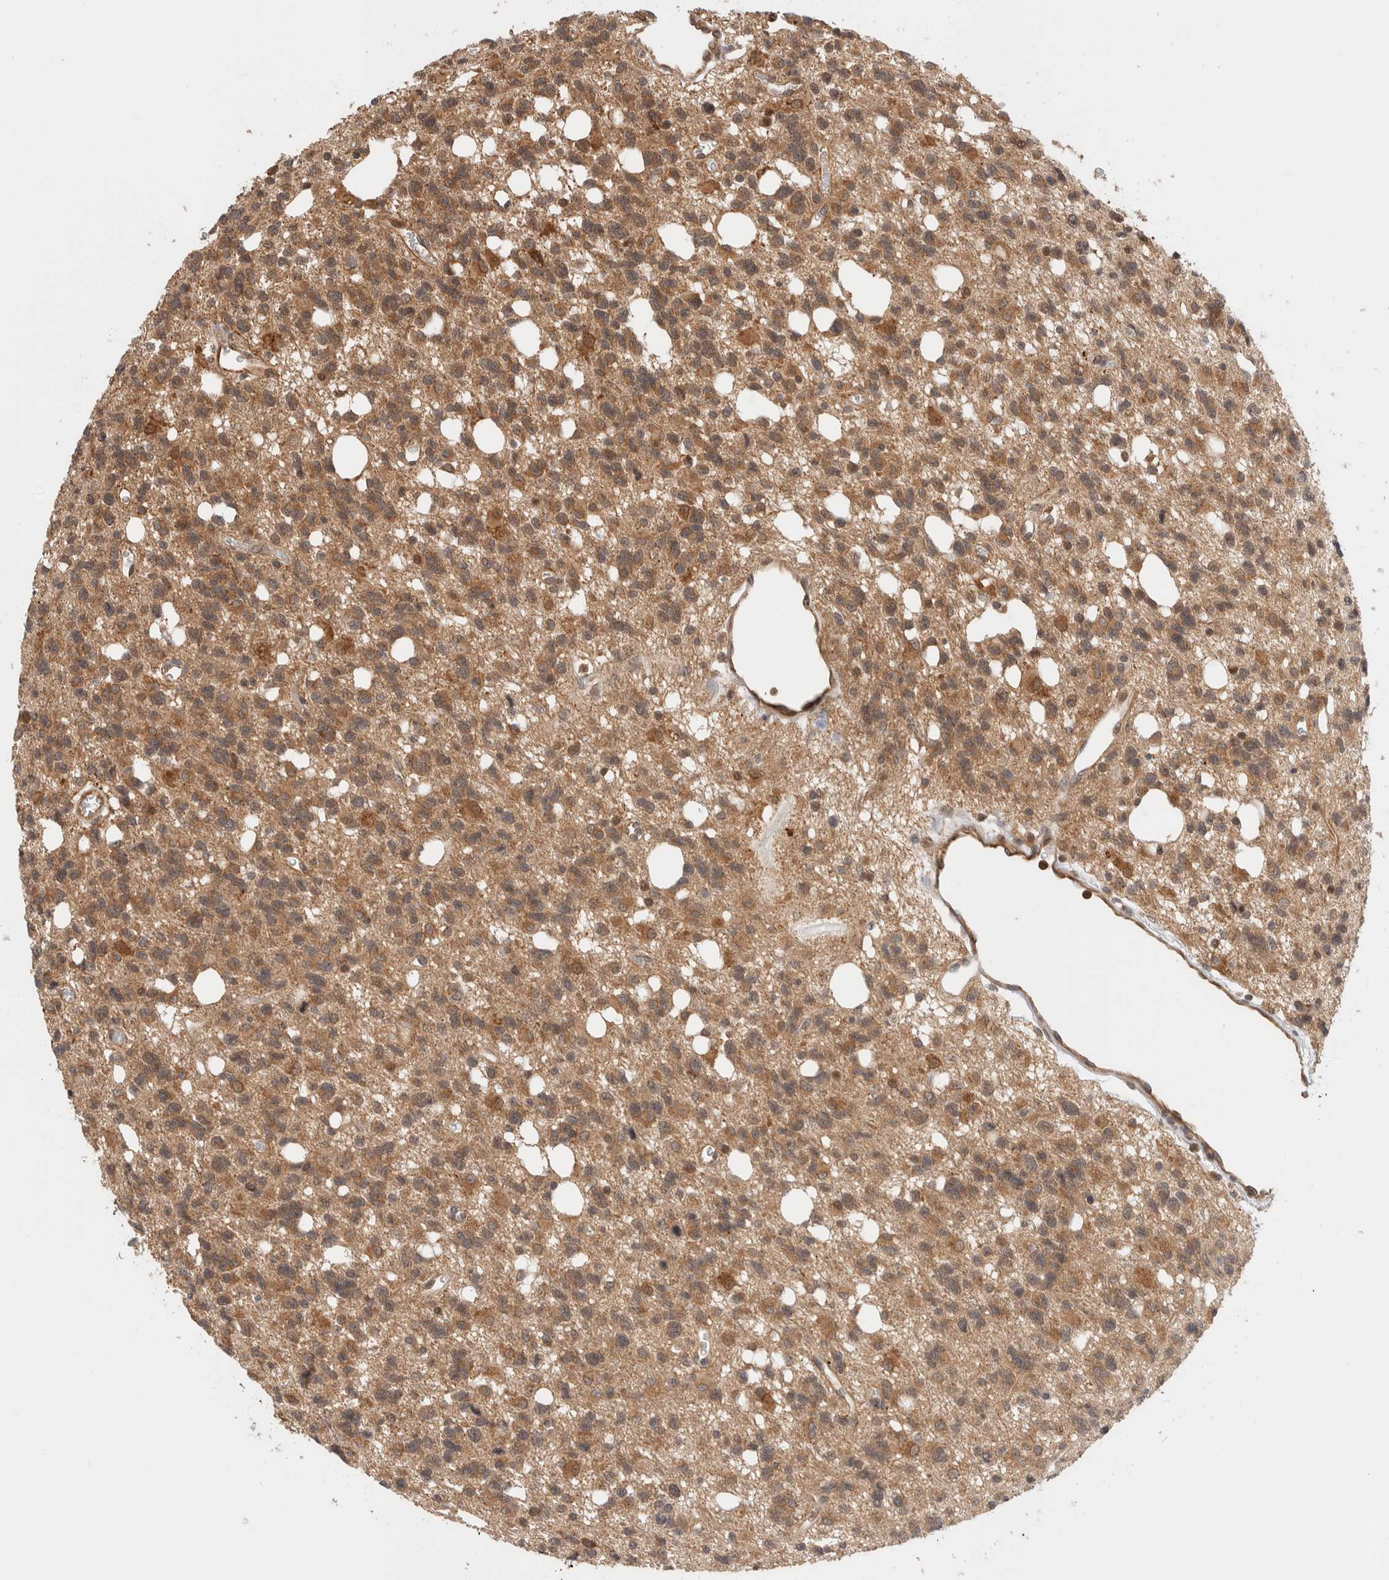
{"staining": {"intensity": "moderate", "quantity": ">75%", "location": "cytoplasmic/membranous"}, "tissue": "glioma", "cell_type": "Tumor cells", "image_type": "cancer", "snomed": [{"axis": "morphology", "description": "Glioma, malignant, High grade"}, {"axis": "topography", "description": "Brain"}], "caption": "Human glioma stained with a protein marker exhibits moderate staining in tumor cells.", "gene": "OTUD6B", "patient": {"sex": "female", "age": 62}}